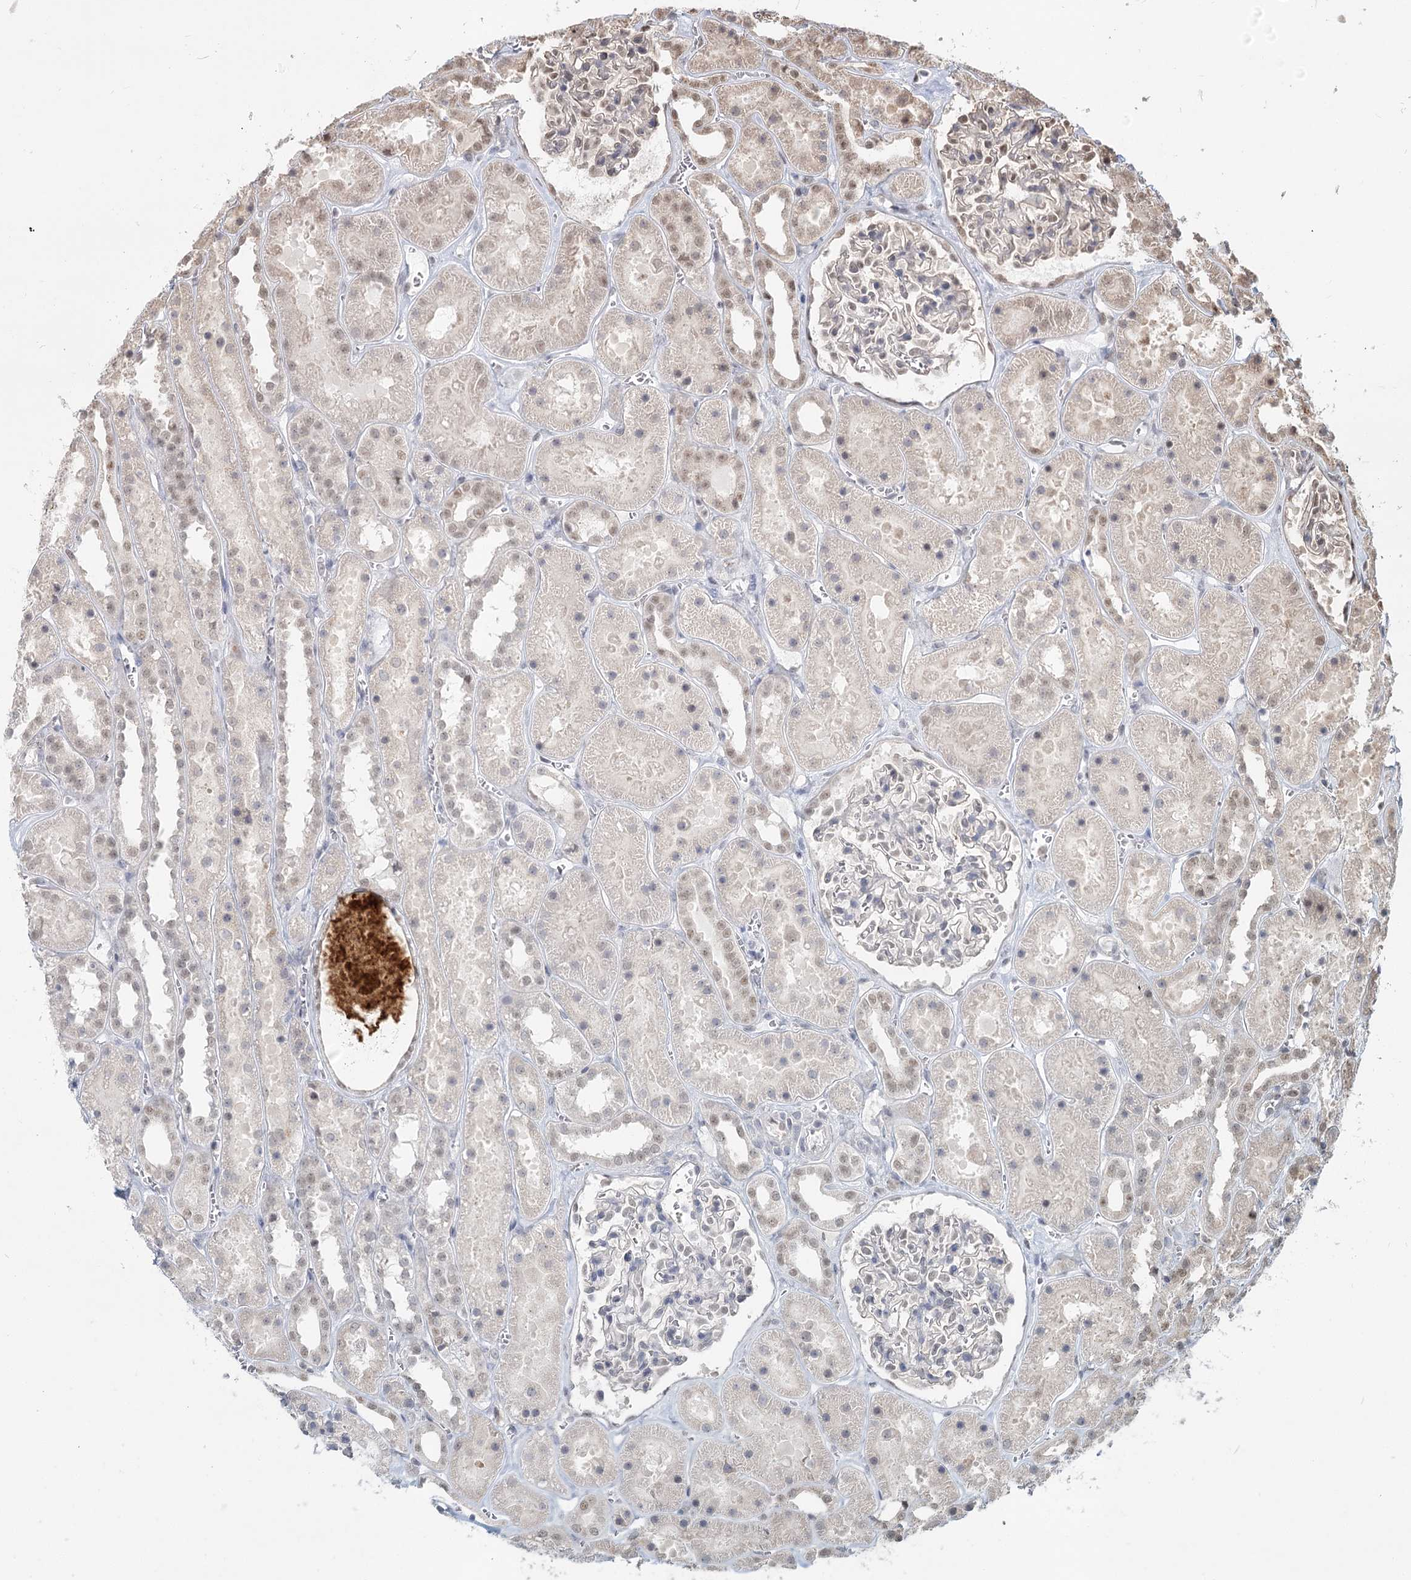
{"staining": {"intensity": "weak", "quantity": "<25%", "location": "nuclear"}, "tissue": "kidney", "cell_type": "Cells in glomeruli", "image_type": "normal", "snomed": [{"axis": "morphology", "description": "Normal tissue, NOS"}, {"axis": "topography", "description": "Kidney"}], "caption": "An immunohistochemistry image of normal kidney is shown. There is no staining in cells in glomeruli of kidney. The staining is performed using DAB brown chromogen with nuclei counter-stained in using hematoxylin.", "gene": "GPALPP1", "patient": {"sex": "female", "age": 41}}